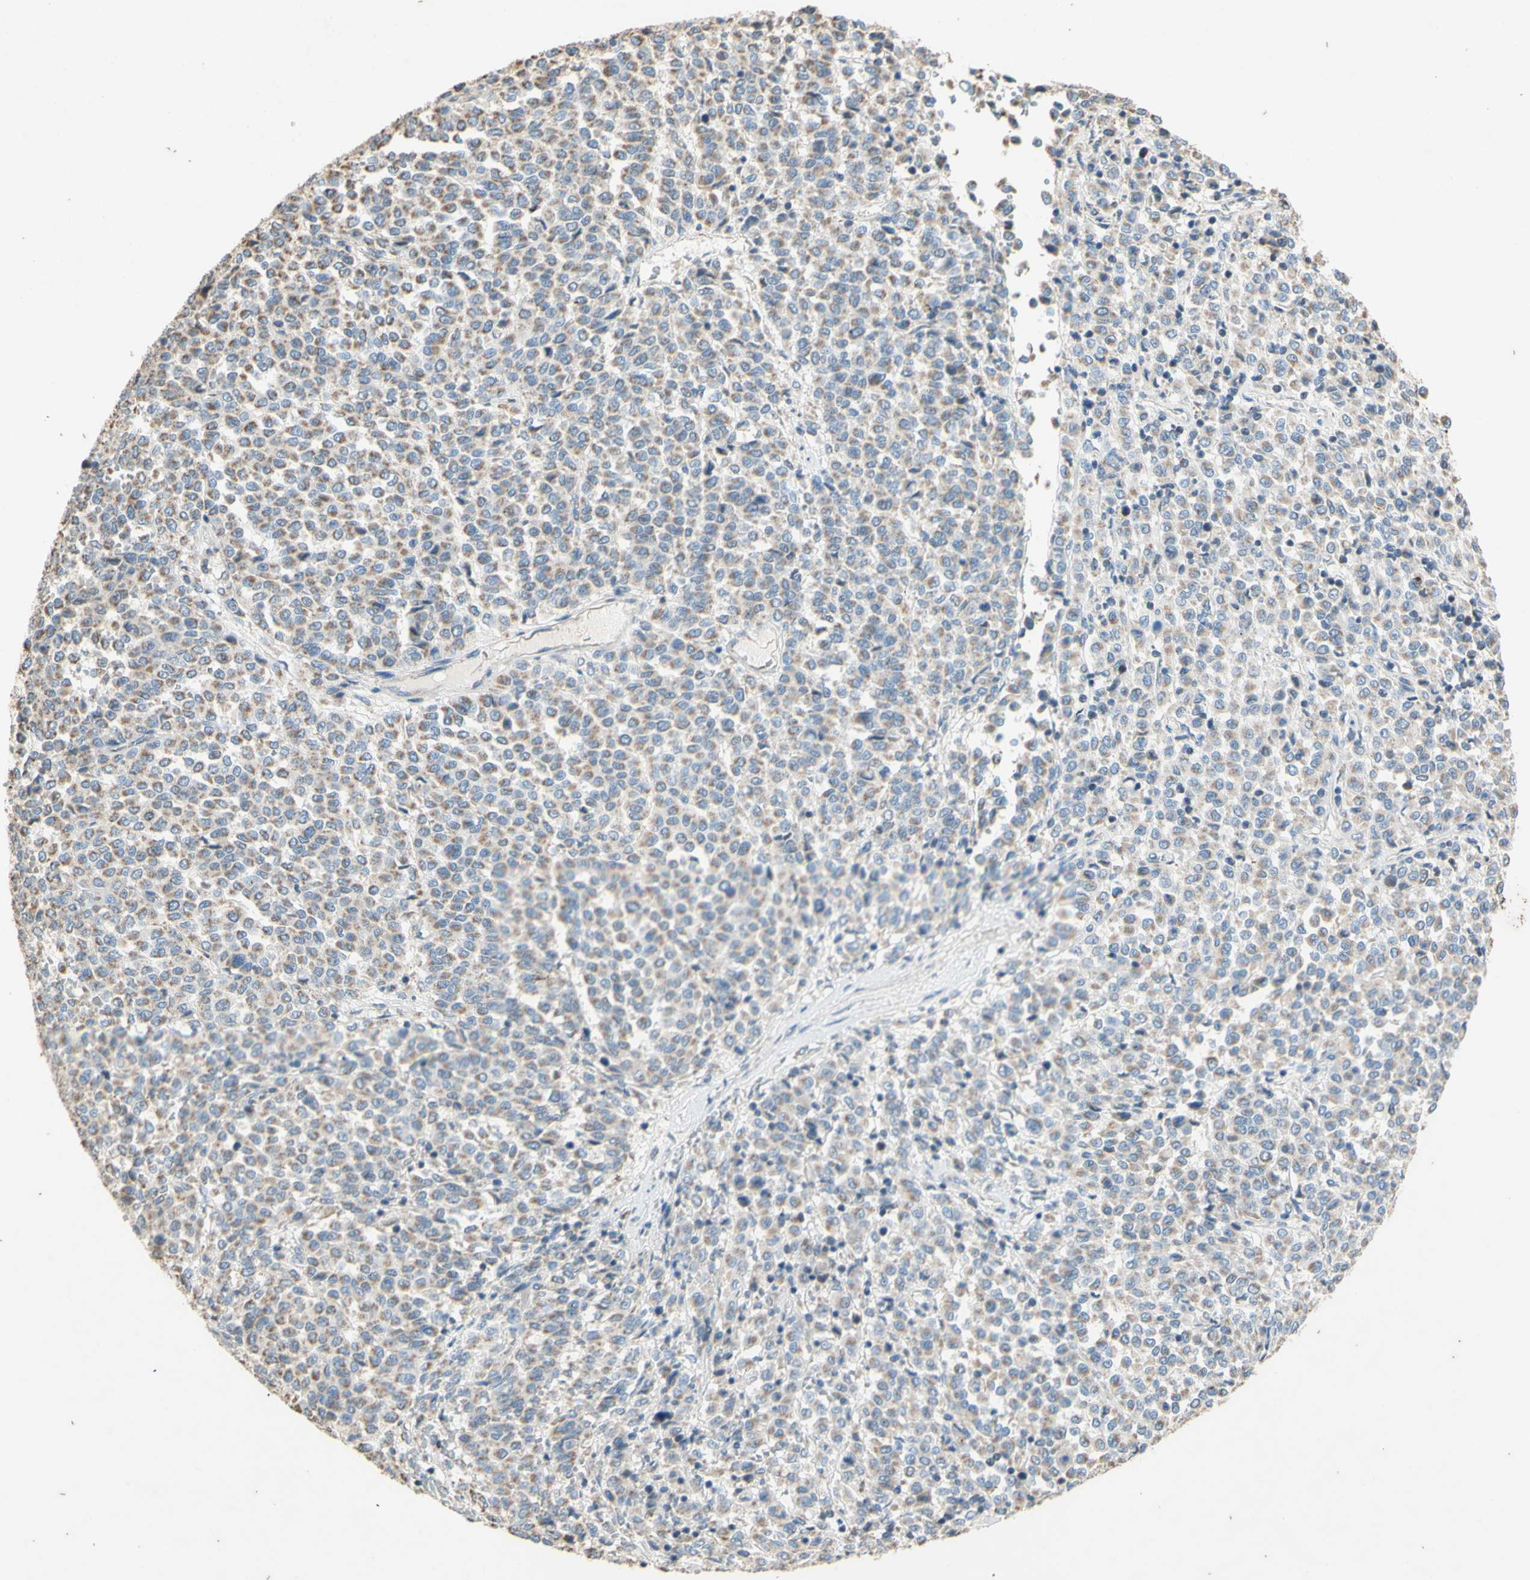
{"staining": {"intensity": "weak", "quantity": ">75%", "location": "cytoplasmic/membranous"}, "tissue": "melanoma", "cell_type": "Tumor cells", "image_type": "cancer", "snomed": [{"axis": "morphology", "description": "Malignant melanoma, Metastatic site"}, {"axis": "topography", "description": "Pancreas"}], "caption": "Melanoma was stained to show a protein in brown. There is low levels of weak cytoplasmic/membranous positivity in approximately >75% of tumor cells. The protein of interest is stained brown, and the nuclei are stained in blue (DAB (3,3'-diaminobenzidine) IHC with brightfield microscopy, high magnification).", "gene": "PTGIS", "patient": {"sex": "female", "age": 30}}